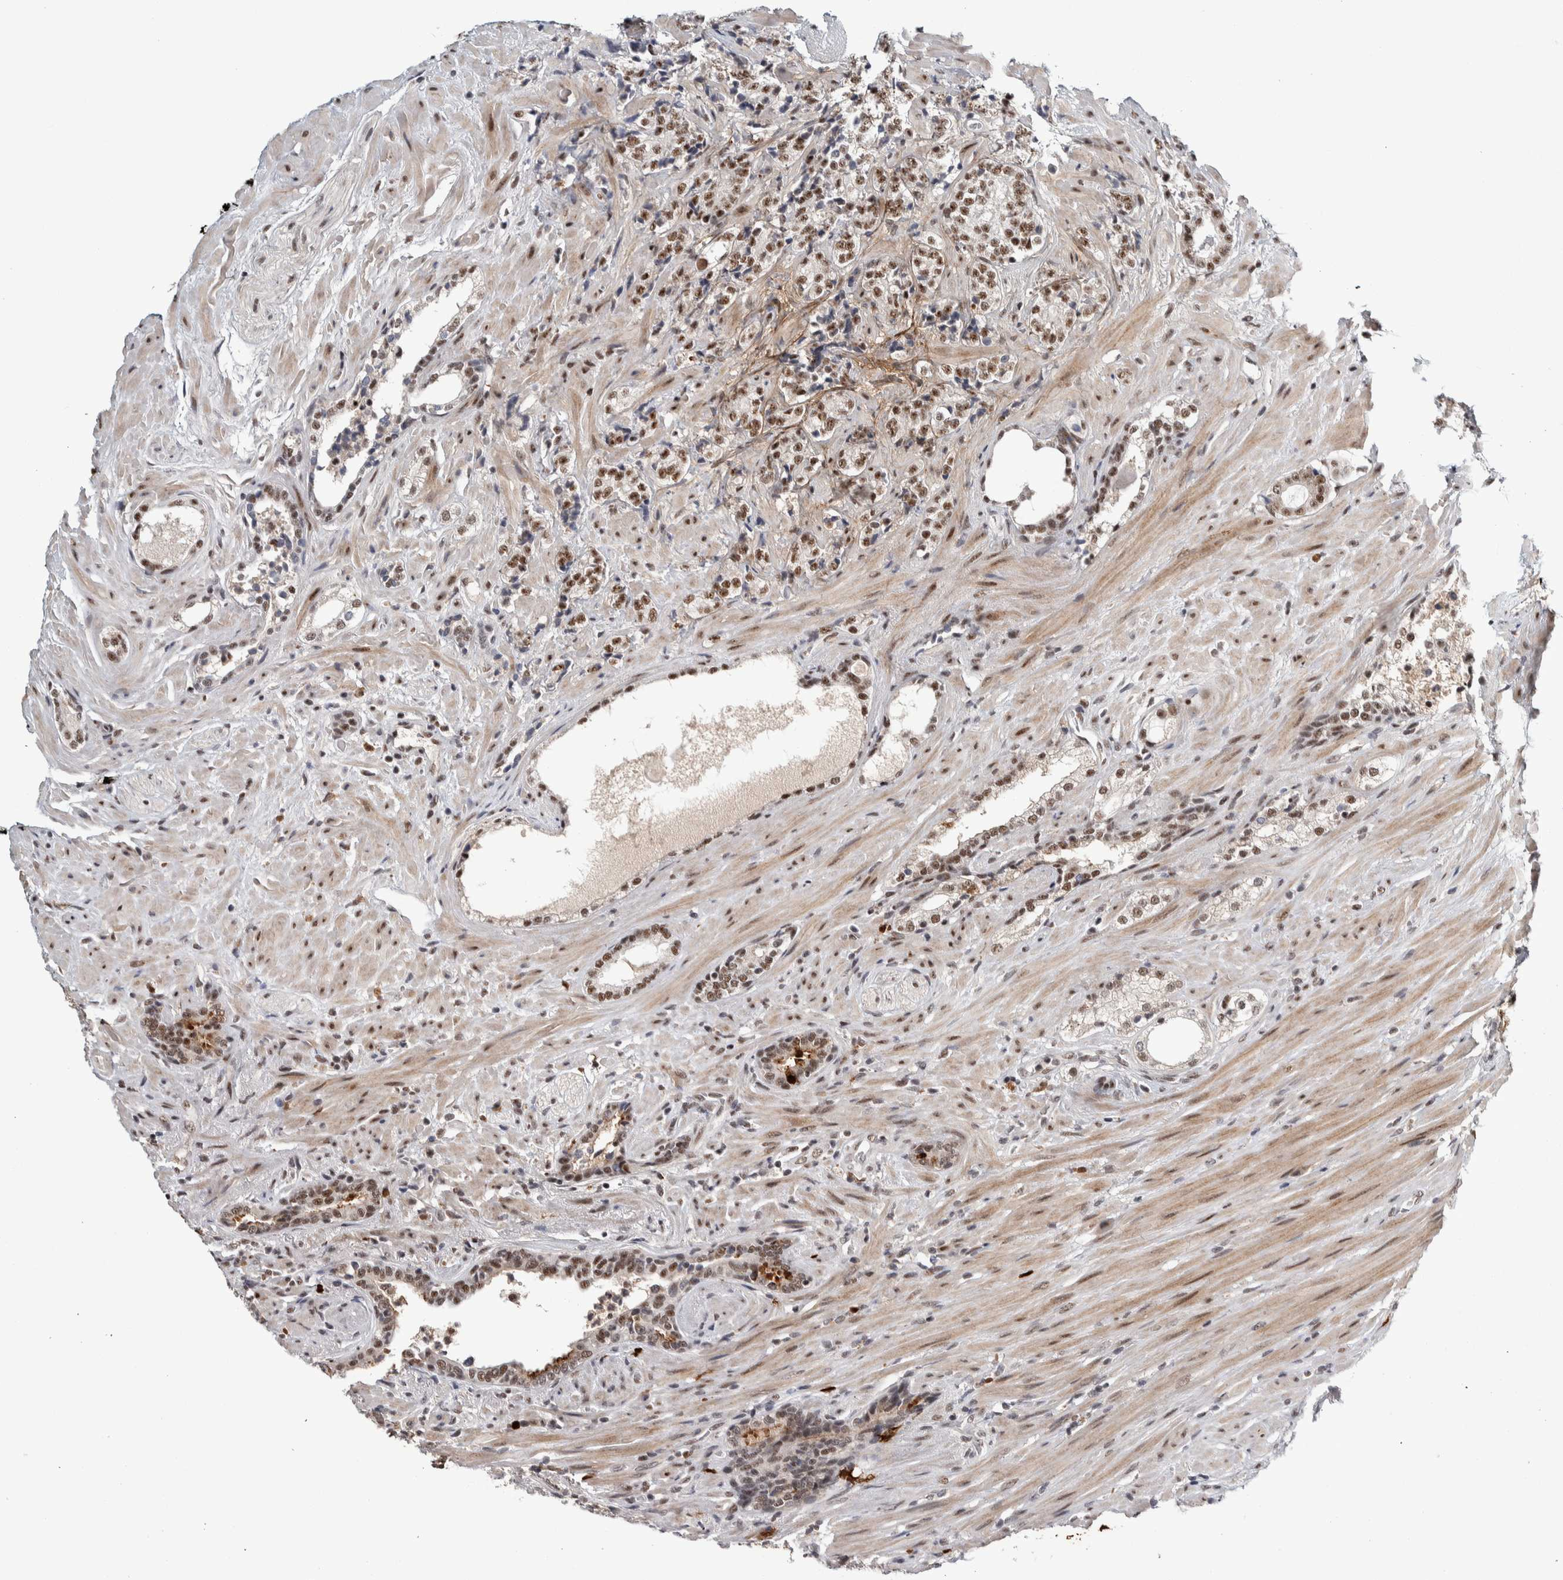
{"staining": {"intensity": "moderate", "quantity": "25%-75%", "location": "nuclear"}, "tissue": "prostate cancer", "cell_type": "Tumor cells", "image_type": "cancer", "snomed": [{"axis": "morphology", "description": "Adenocarcinoma, High grade"}, {"axis": "topography", "description": "Prostate"}], "caption": "The immunohistochemical stain highlights moderate nuclear staining in tumor cells of prostate cancer tissue. (brown staining indicates protein expression, while blue staining denotes nuclei).", "gene": "ASPN", "patient": {"sex": "male", "age": 71}}